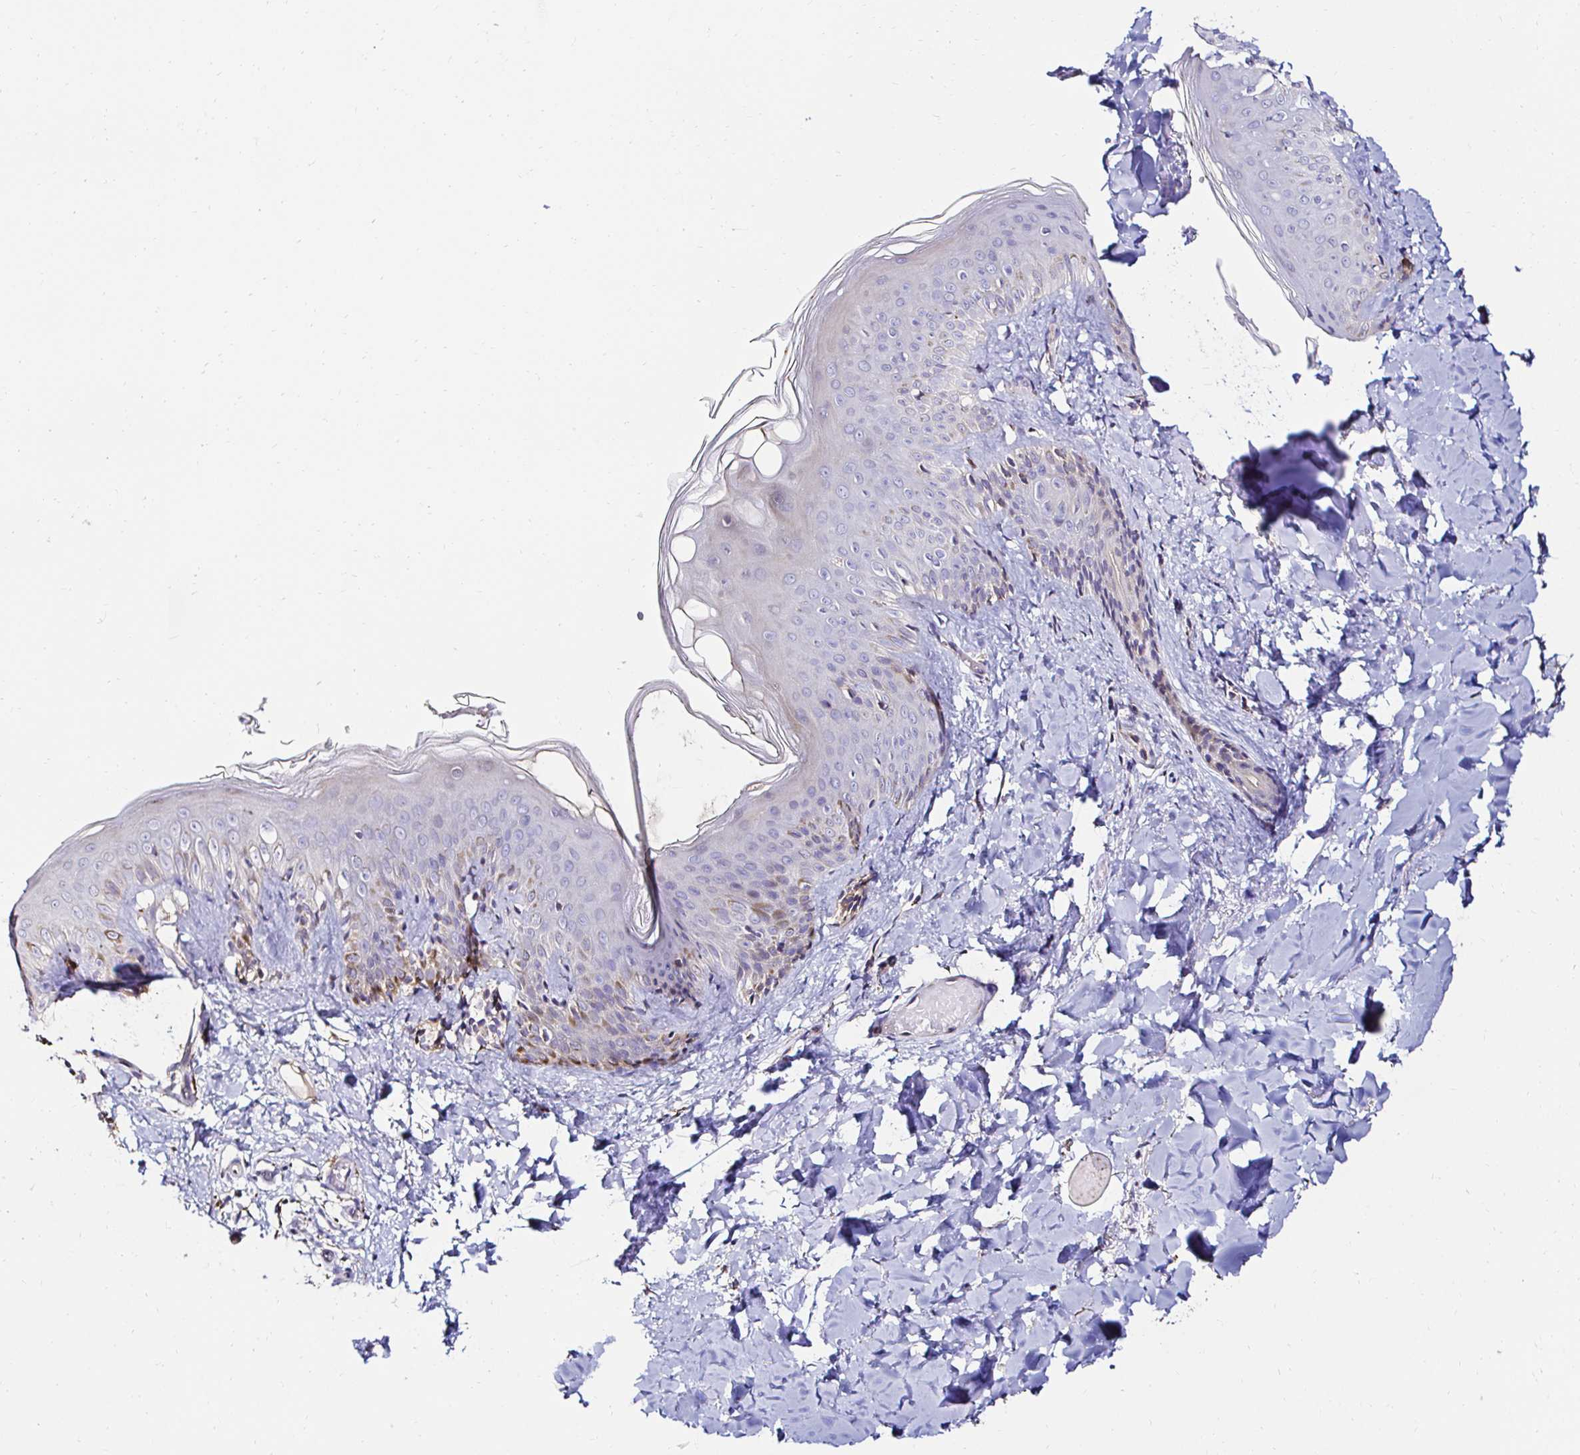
{"staining": {"intensity": "negative", "quantity": "none", "location": "none"}, "tissue": "skin", "cell_type": "Fibroblasts", "image_type": "normal", "snomed": [{"axis": "morphology", "description": "Normal tissue, NOS"}, {"axis": "topography", "description": "Skin"}], "caption": "Fibroblasts are negative for protein expression in unremarkable human skin. (DAB immunohistochemistry, high magnification).", "gene": "GALNS", "patient": {"sex": "male", "age": 16}}